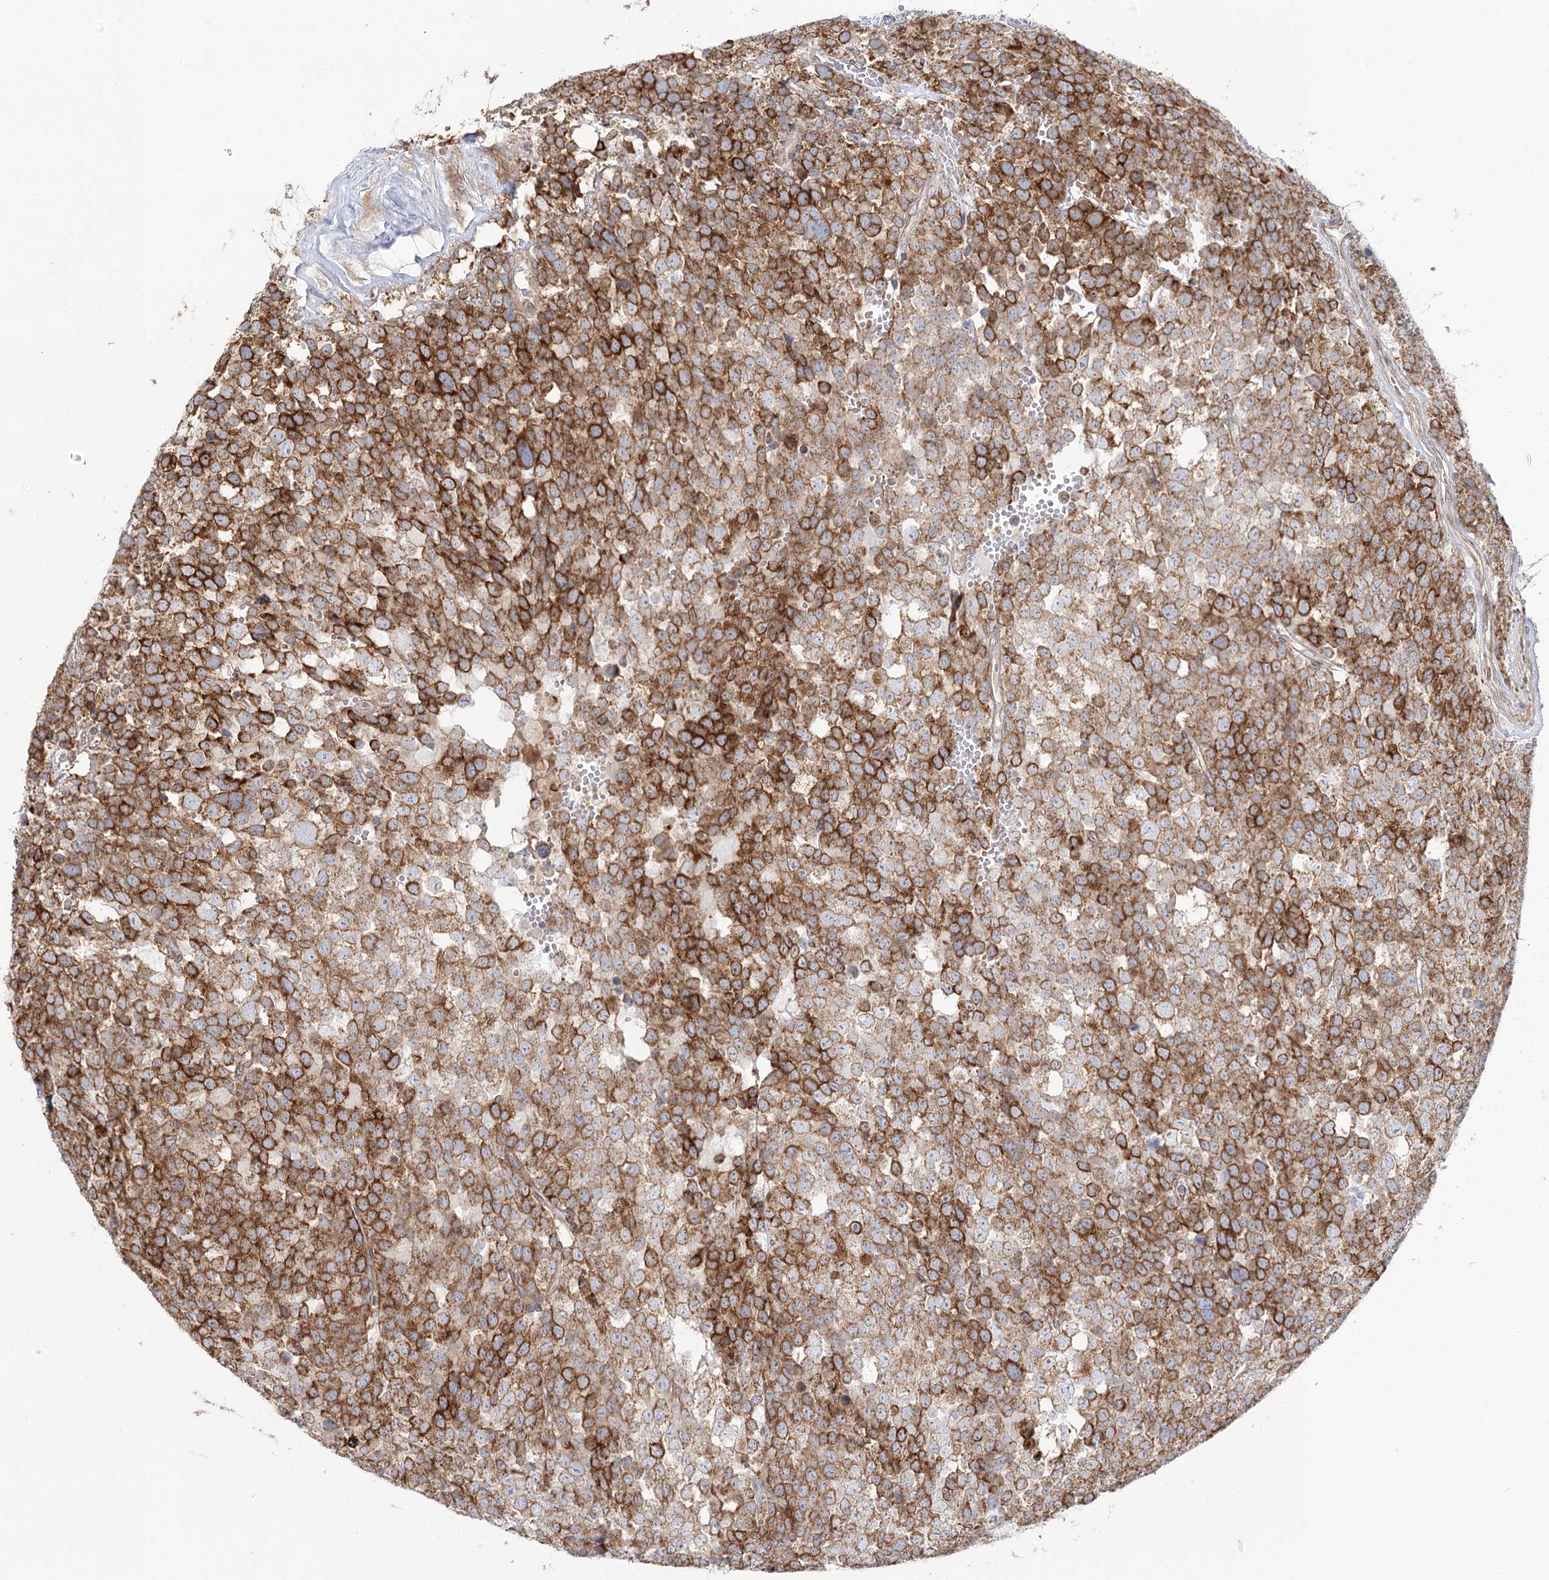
{"staining": {"intensity": "strong", "quantity": ">75%", "location": "cytoplasmic/membranous"}, "tissue": "testis cancer", "cell_type": "Tumor cells", "image_type": "cancer", "snomed": [{"axis": "morphology", "description": "Seminoma, NOS"}, {"axis": "topography", "description": "Testis"}], "caption": "Immunohistochemical staining of human testis seminoma exhibits strong cytoplasmic/membranous protein positivity in approximately >75% of tumor cells.", "gene": "MTMR3", "patient": {"sex": "male", "age": 71}}